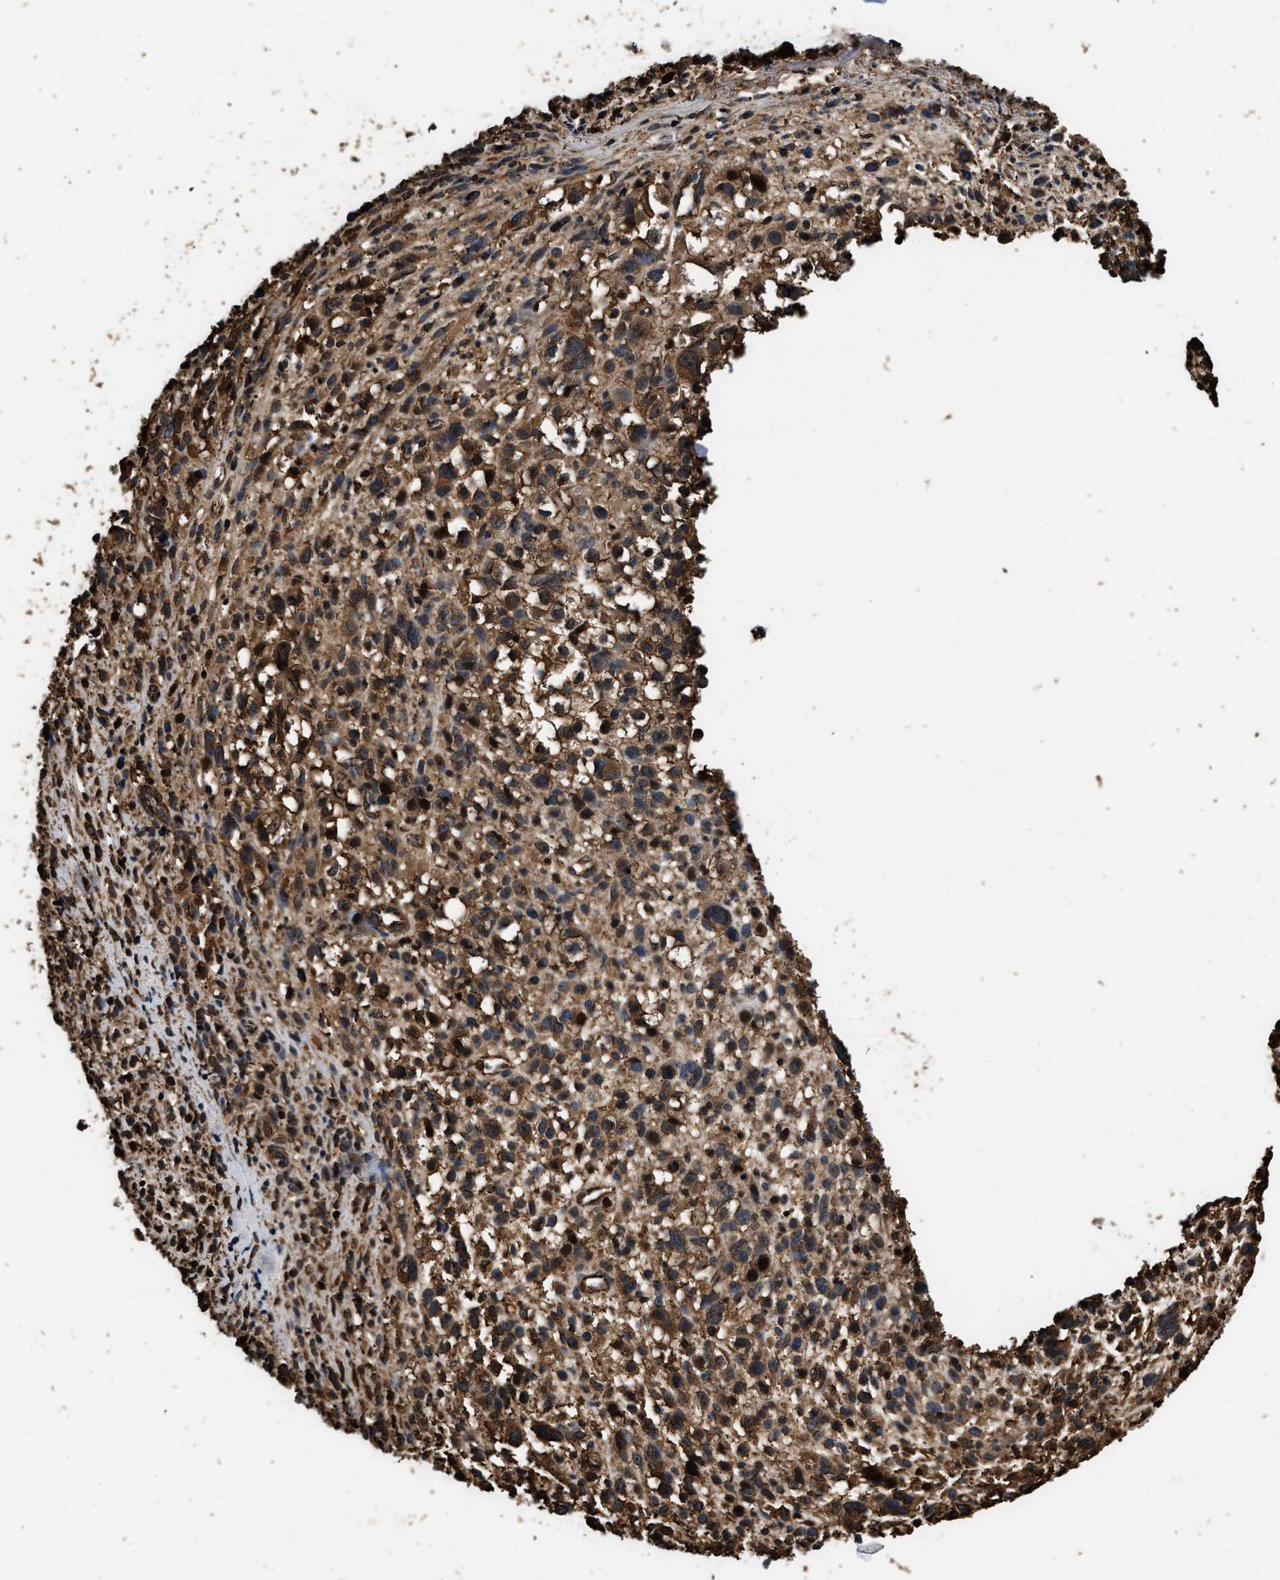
{"staining": {"intensity": "strong", "quantity": ">75%", "location": "cytoplasmic/membranous"}, "tissue": "melanoma", "cell_type": "Tumor cells", "image_type": "cancer", "snomed": [{"axis": "morphology", "description": "Malignant melanoma, NOS"}, {"axis": "topography", "description": "Skin"}], "caption": "Strong cytoplasmic/membranous positivity for a protein is identified in approximately >75% of tumor cells of melanoma using IHC.", "gene": "KBTBD2", "patient": {"sex": "female", "age": 55}}